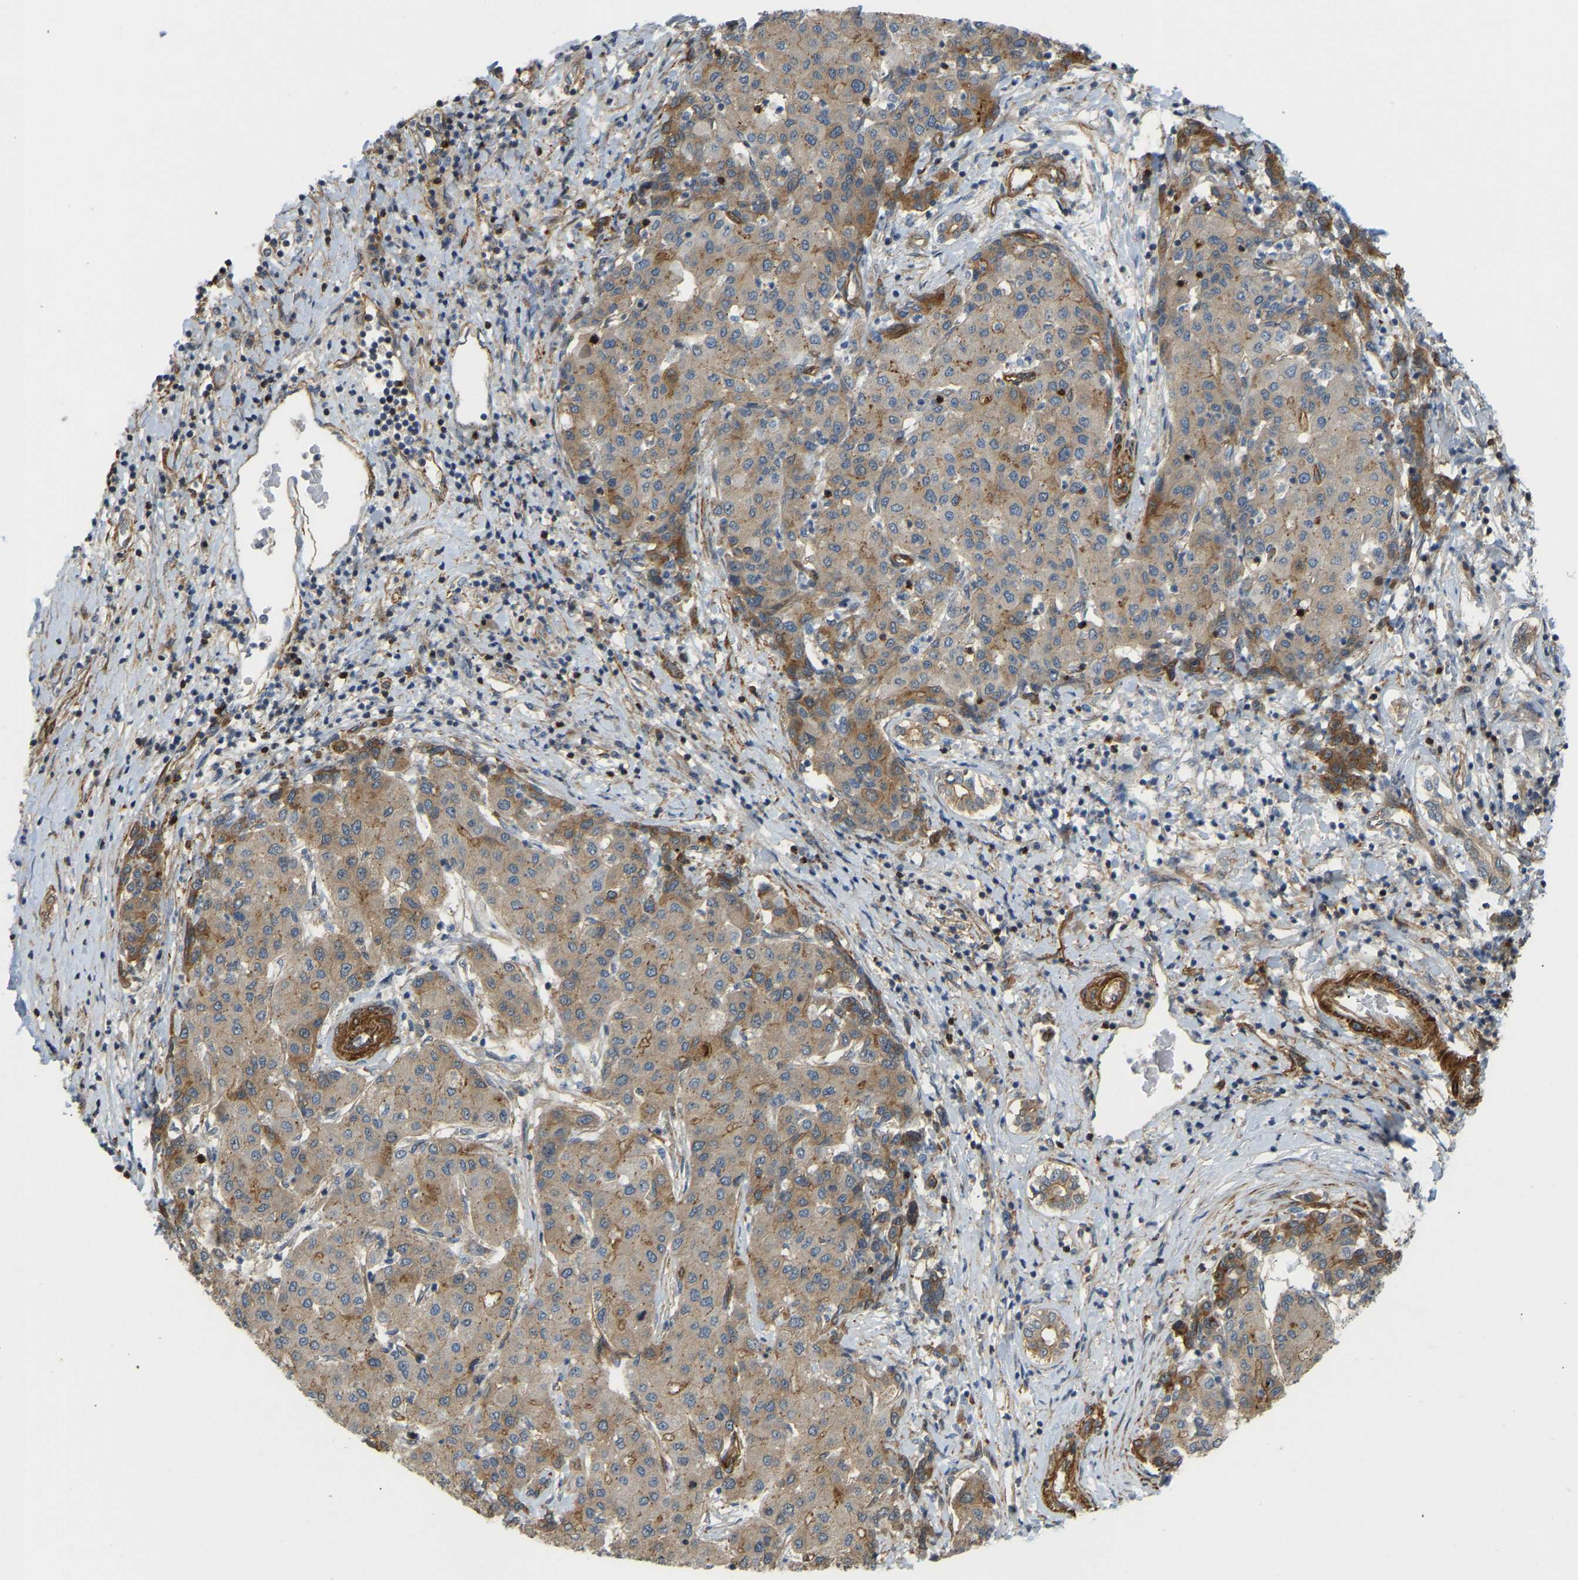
{"staining": {"intensity": "moderate", "quantity": ">75%", "location": "cytoplasmic/membranous"}, "tissue": "liver cancer", "cell_type": "Tumor cells", "image_type": "cancer", "snomed": [{"axis": "morphology", "description": "Carcinoma, Hepatocellular, NOS"}, {"axis": "topography", "description": "Liver"}], "caption": "Human hepatocellular carcinoma (liver) stained with a brown dye shows moderate cytoplasmic/membranous positive staining in about >75% of tumor cells.", "gene": "KIAA1671", "patient": {"sex": "male", "age": 65}}